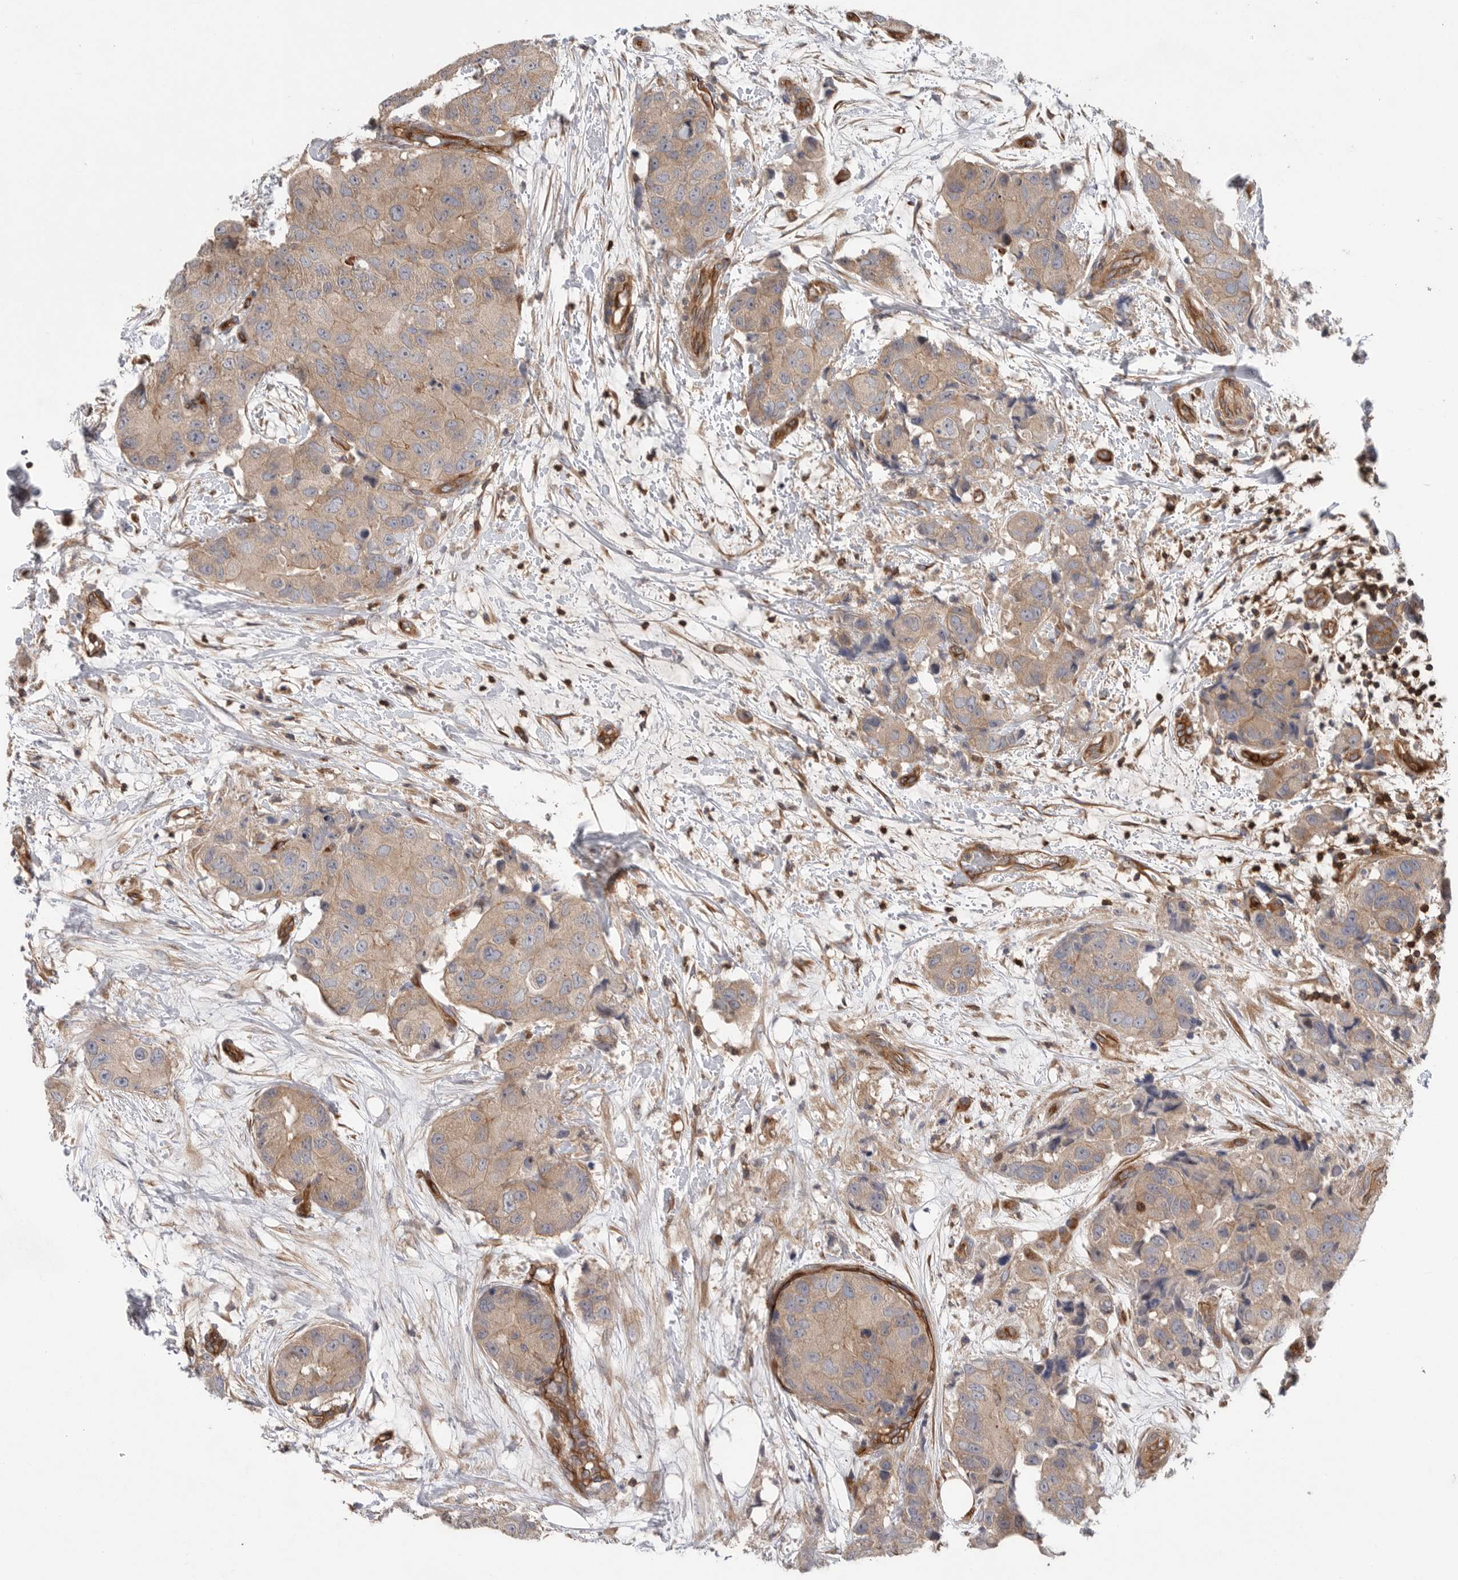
{"staining": {"intensity": "weak", "quantity": ">75%", "location": "cytoplasmic/membranous"}, "tissue": "breast cancer", "cell_type": "Tumor cells", "image_type": "cancer", "snomed": [{"axis": "morphology", "description": "Duct carcinoma"}, {"axis": "topography", "description": "Breast"}], "caption": "Tumor cells reveal low levels of weak cytoplasmic/membranous positivity in approximately >75% of cells in infiltrating ductal carcinoma (breast).", "gene": "PRKCH", "patient": {"sex": "female", "age": 62}}